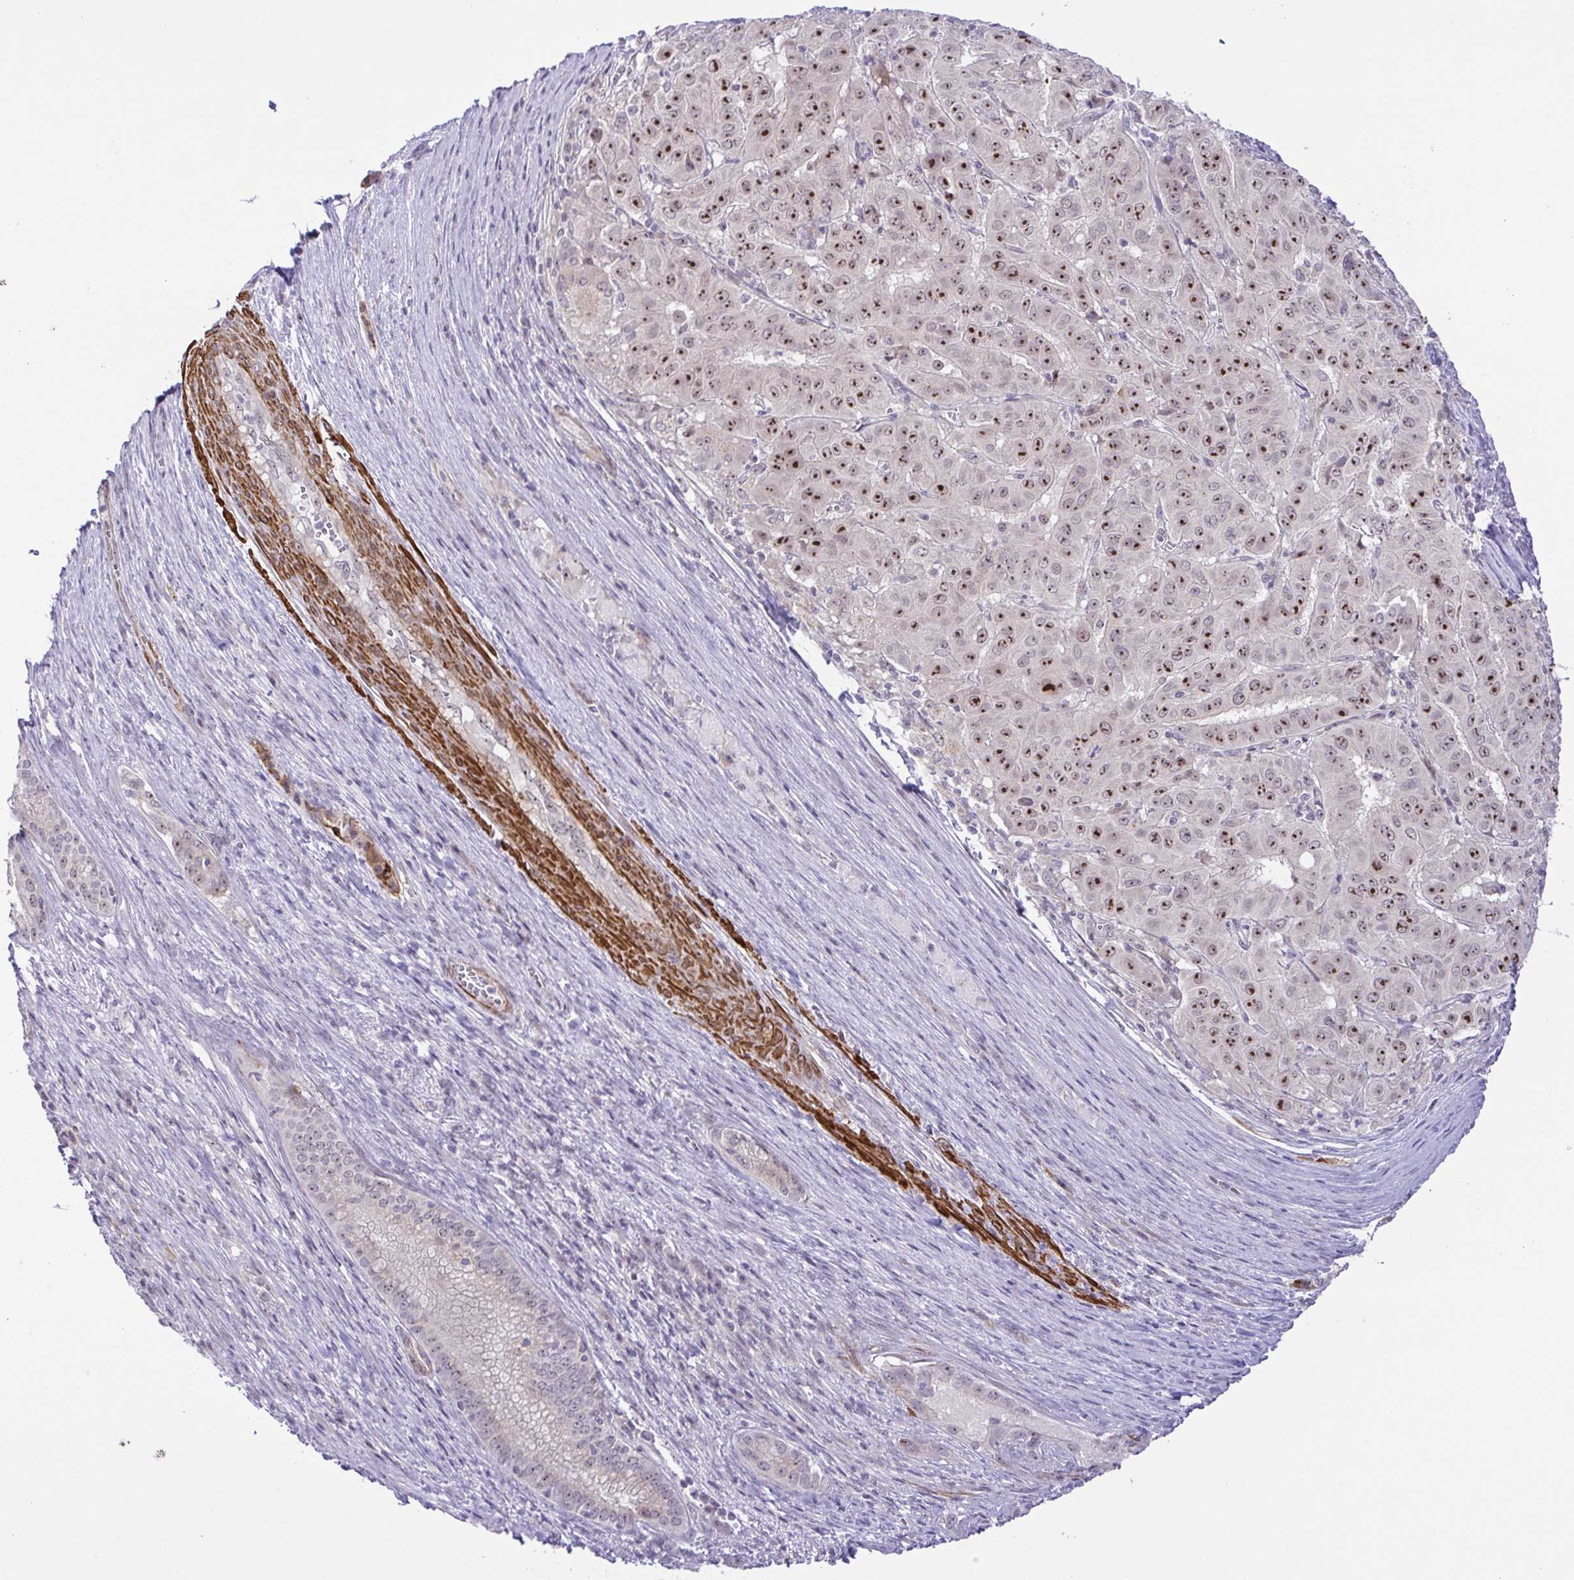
{"staining": {"intensity": "moderate", "quantity": ">75%", "location": "nuclear"}, "tissue": "pancreatic cancer", "cell_type": "Tumor cells", "image_type": "cancer", "snomed": [{"axis": "morphology", "description": "Adenocarcinoma, NOS"}, {"axis": "topography", "description": "Pancreas"}], "caption": "About >75% of tumor cells in human pancreatic cancer (adenocarcinoma) reveal moderate nuclear protein staining as visualized by brown immunohistochemical staining.", "gene": "RSL24D1", "patient": {"sex": "male", "age": 63}}